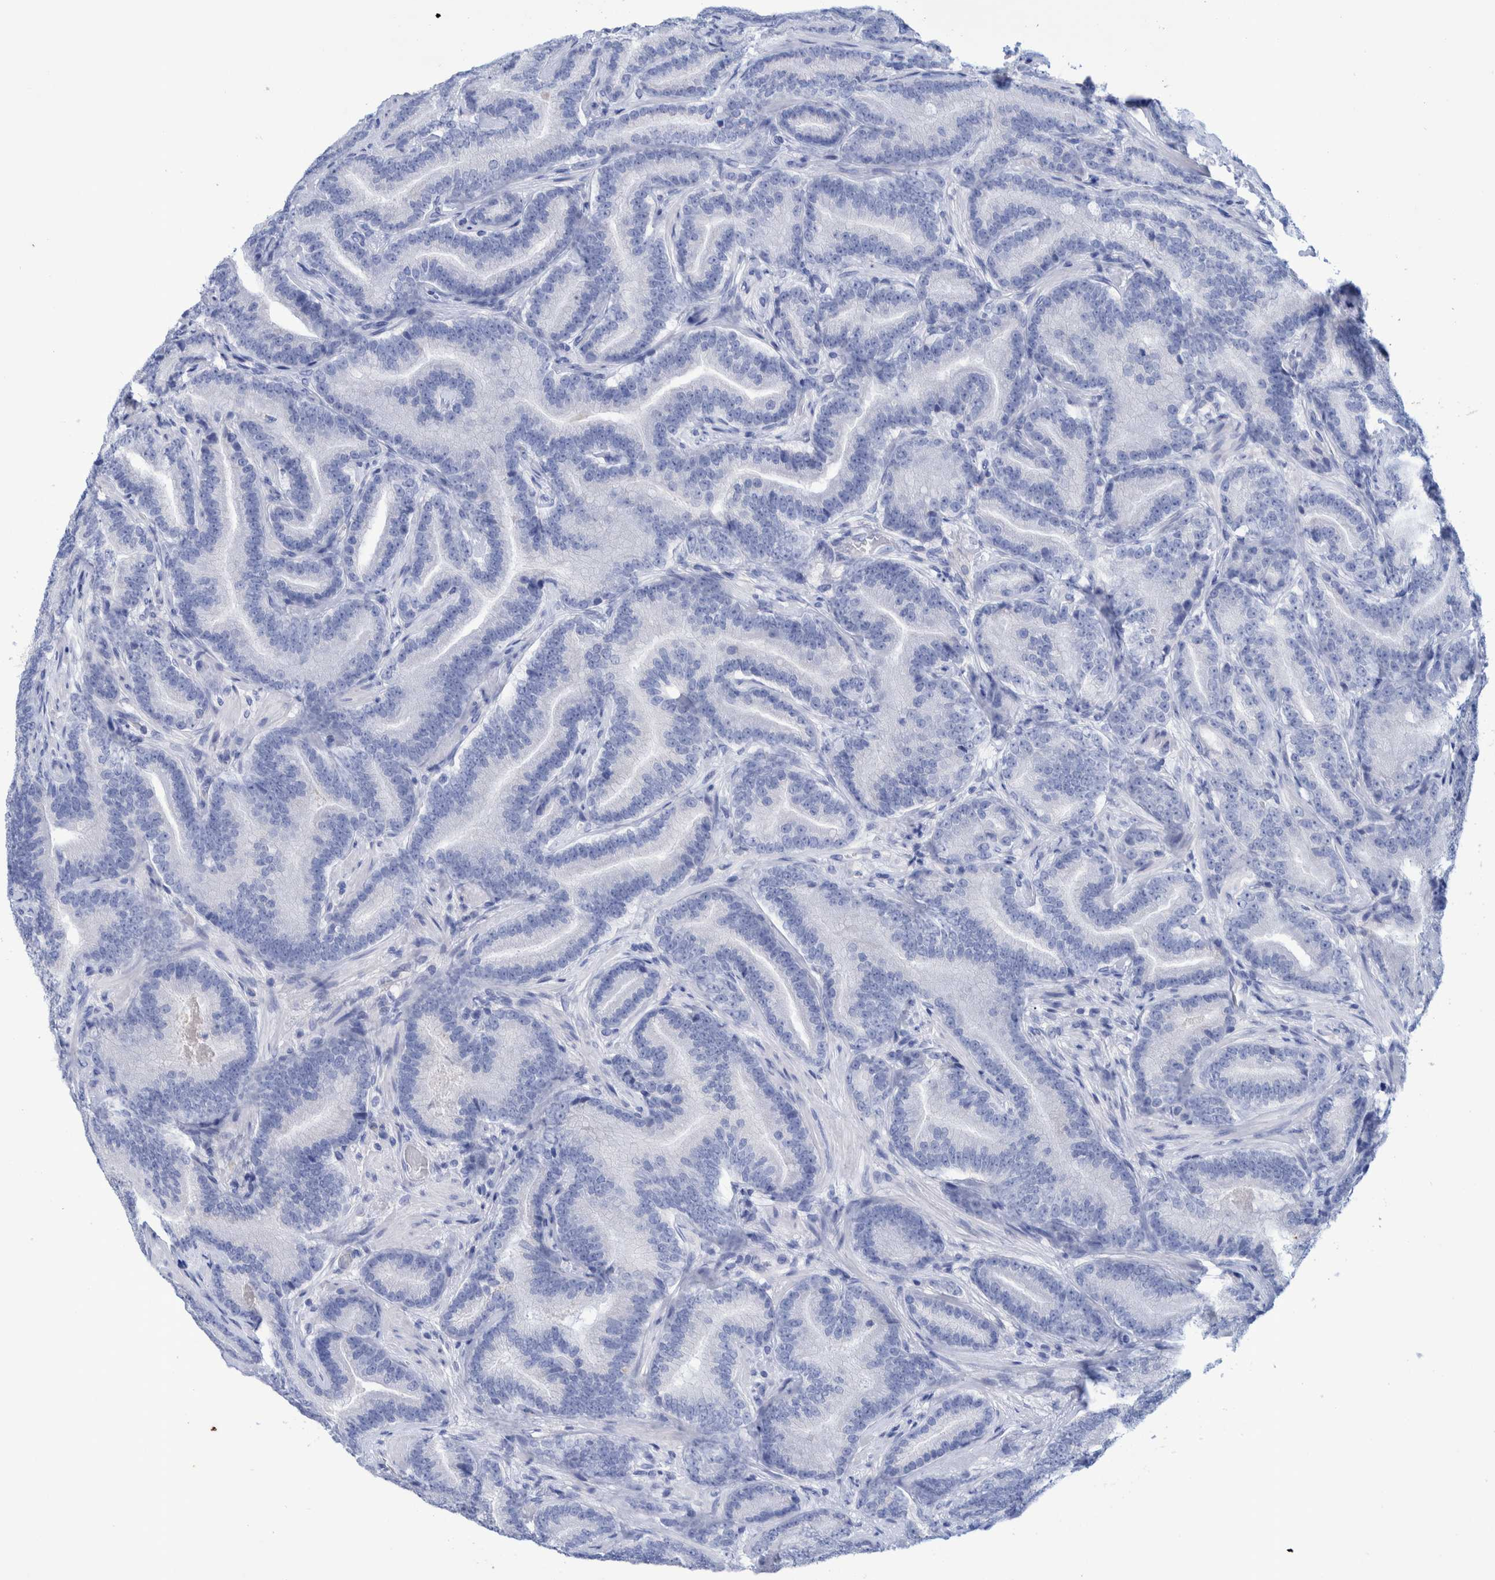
{"staining": {"intensity": "negative", "quantity": "none", "location": "none"}, "tissue": "prostate cancer", "cell_type": "Tumor cells", "image_type": "cancer", "snomed": [{"axis": "morphology", "description": "Adenocarcinoma, High grade"}, {"axis": "topography", "description": "Prostate"}], "caption": "A histopathology image of prostate cancer (high-grade adenocarcinoma) stained for a protein displays no brown staining in tumor cells.", "gene": "PERP", "patient": {"sex": "male", "age": 55}}